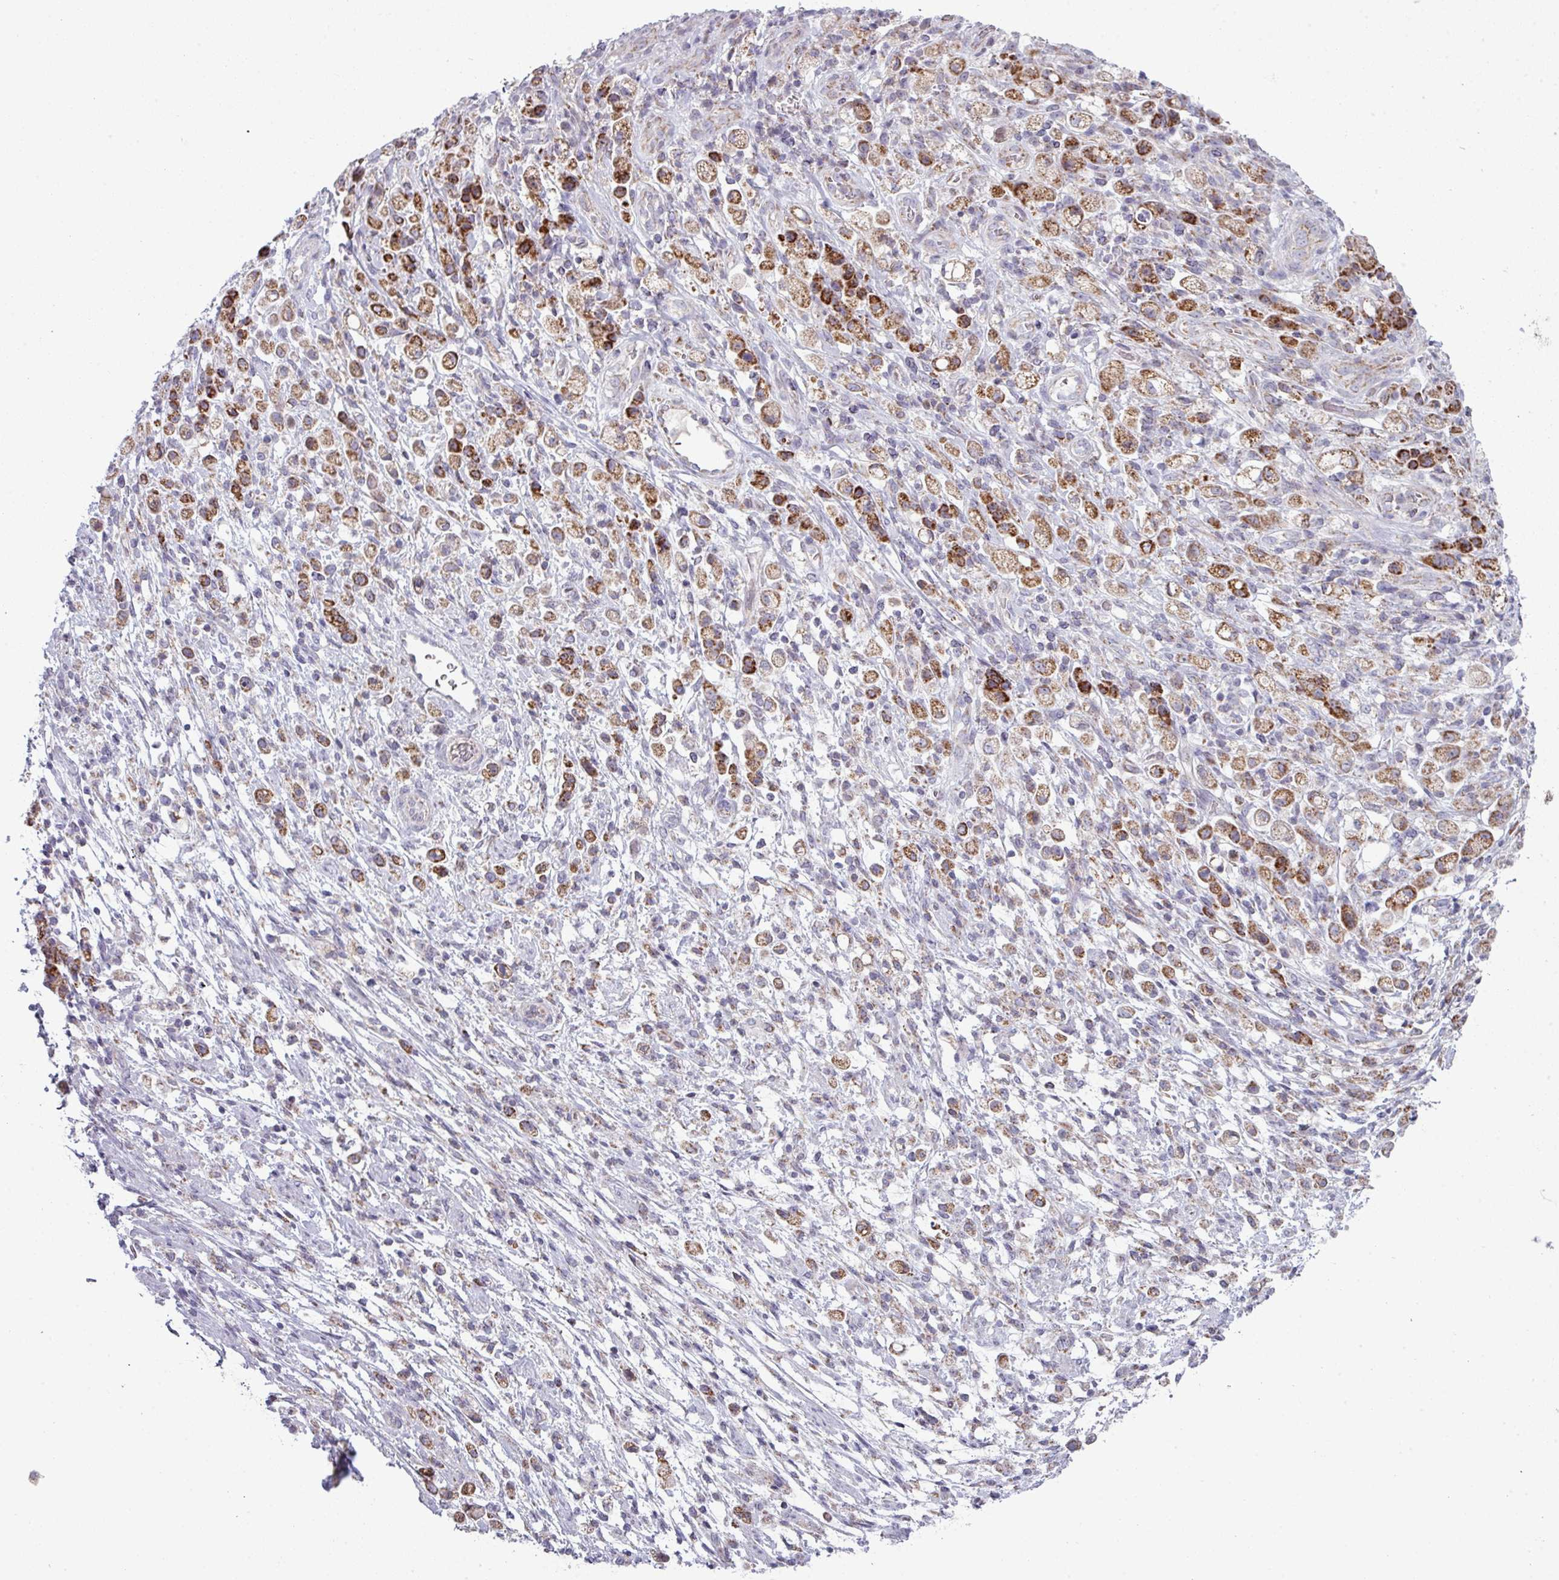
{"staining": {"intensity": "moderate", "quantity": ">75%", "location": "cytoplasmic/membranous"}, "tissue": "stomach cancer", "cell_type": "Tumor cells", "image_type": "cancer", "snomed": [{"axis": "morphology", "description": "Adenocarcinoma, NOS"}, {"axis": "topography", "description": "Stomach"}], "caption": "A micrograph of human stomach adenocarcinoma stained for a protein demonstrates moderate cytoplasmic/membranous brown staining in tumor cells.", "gene": "ZNF615", "patient": {"sex": "female", "age": 60}}